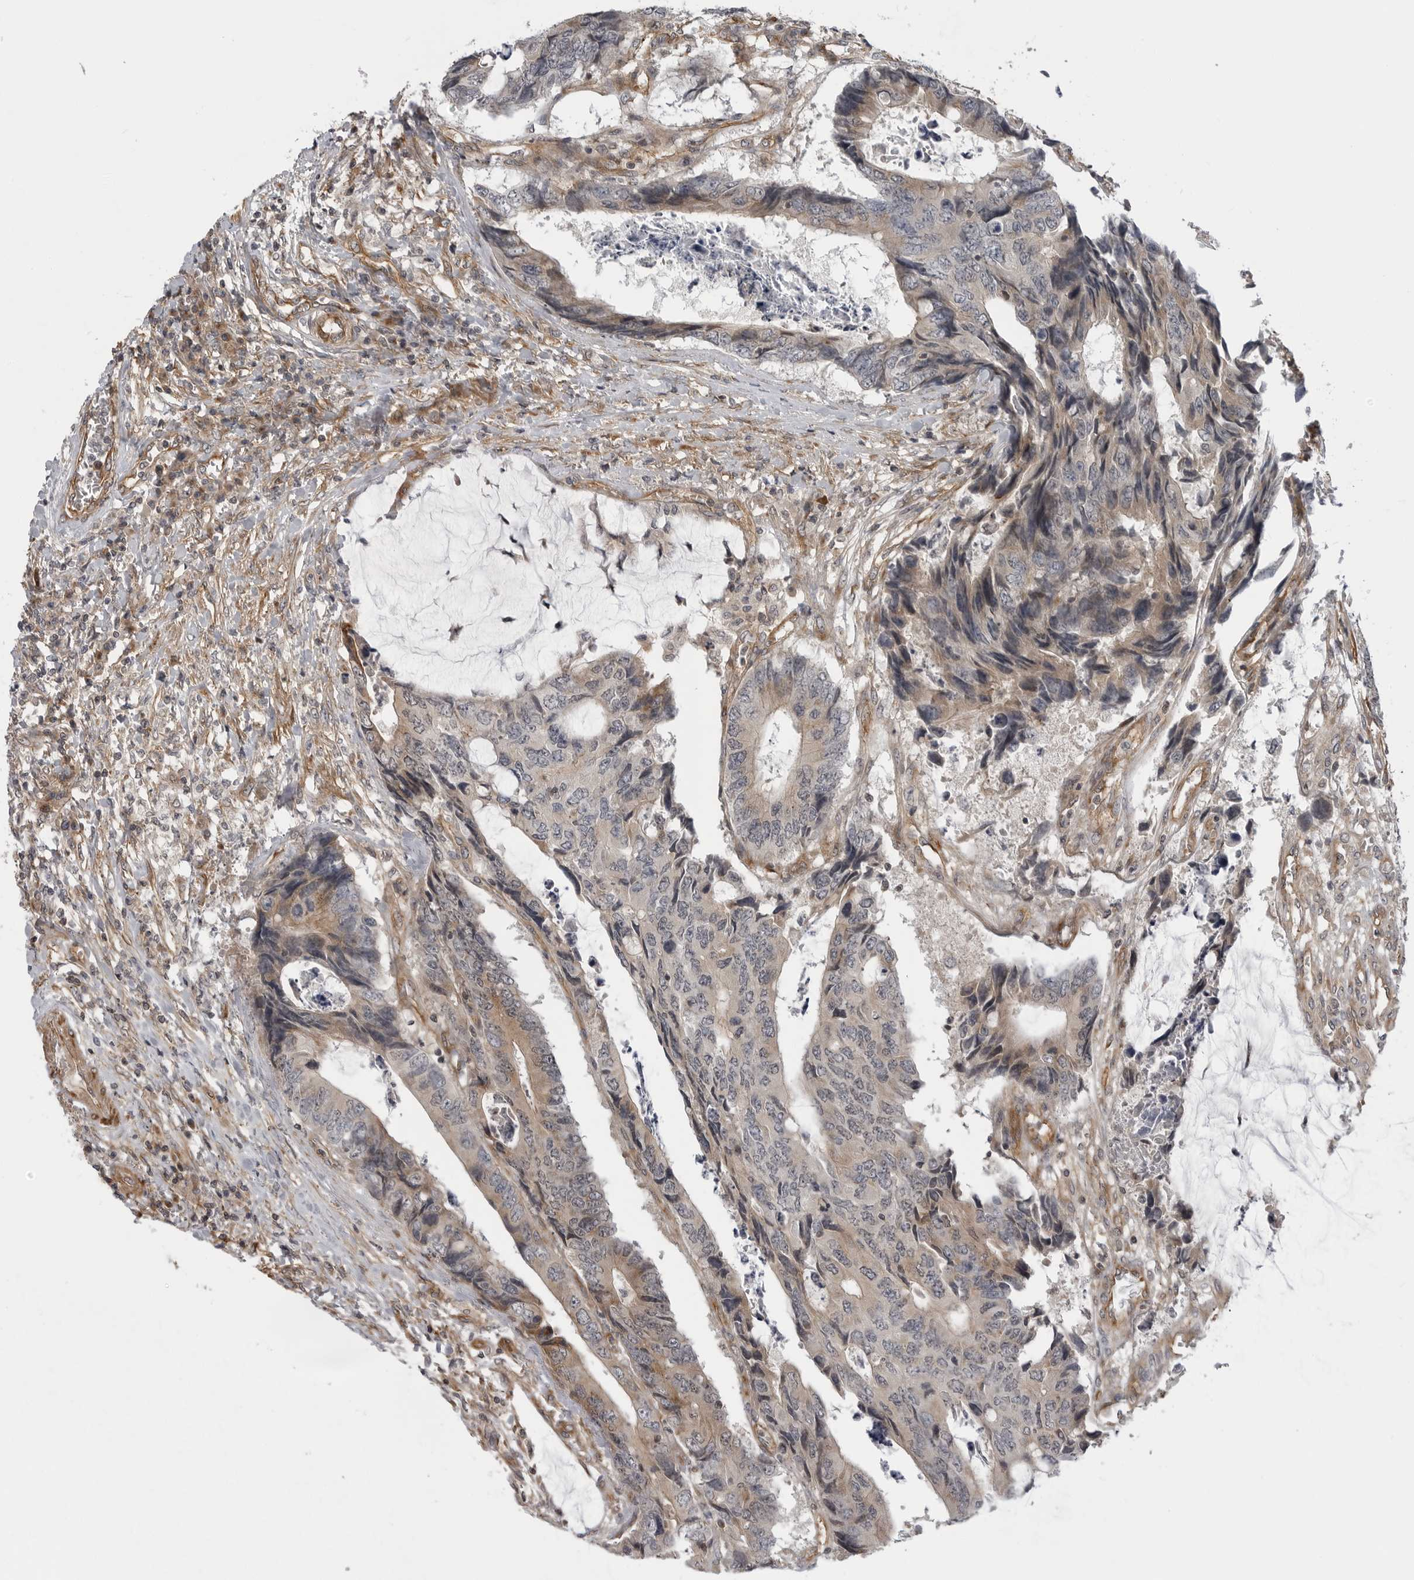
{"staining": {"intensity": "weak", "quantity": "25%-75%", "location": "cytoplasmic/membranous"}, "tissue": "colorectal cancer", "cell_type": "Tumor cells", "image_type": "cancer", "snomed": [{"axis": "morphology", "description": "Adenocarcinoma, NOS"}, {"axis": "topography", "description": "Rectum"}], "caption": "Weak cytoplasmic/membranous staining for a protein is seen in about 25%-75% of tumor cells of adenocarcinoma (colorectal) using IHC.", "gene": "LRRC45", "patient": {"sex": "male", "age": 84}}